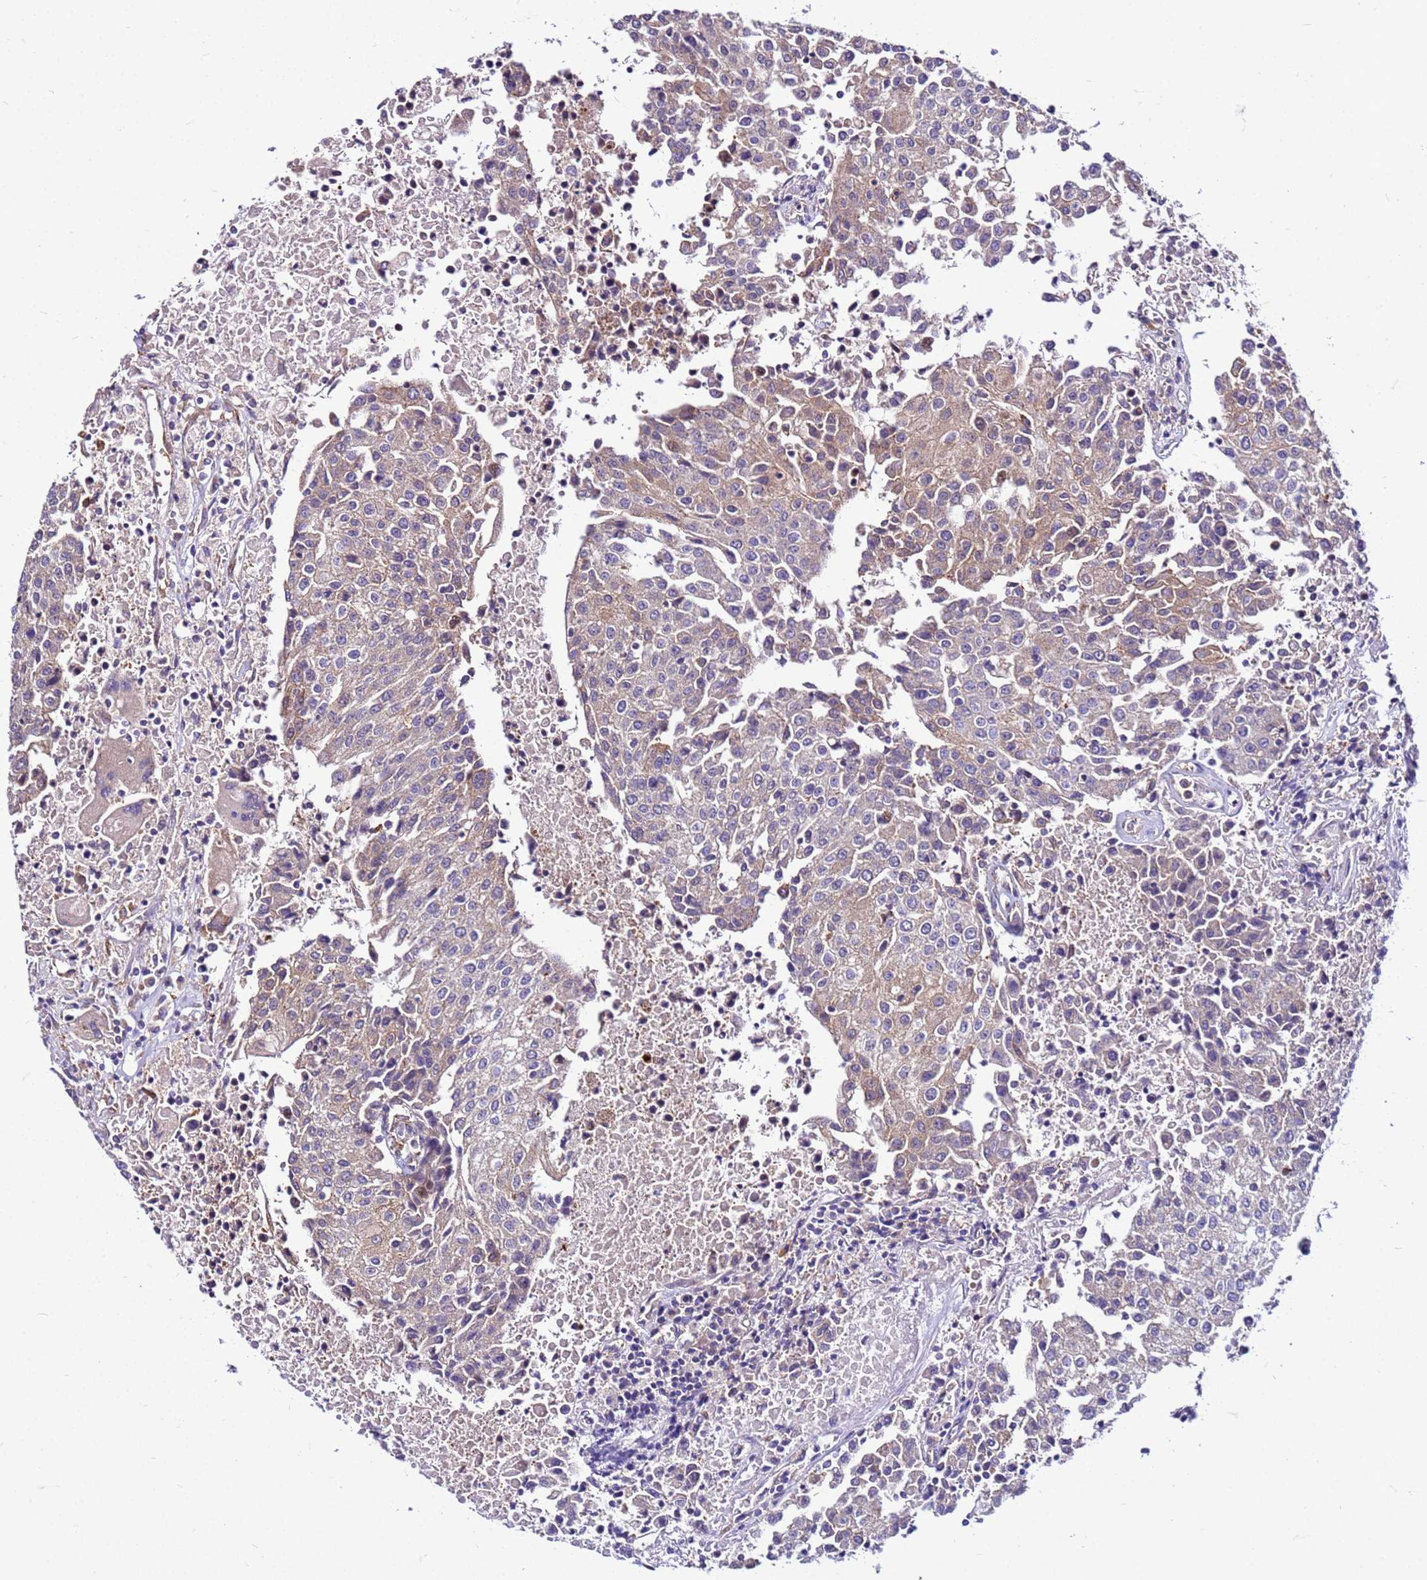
{"staining": {"intensity": "weak", "quantity": "25%-75%", "location": "cytoplasmic/membranous"}, "tissue": "urothelial cancer", "cell_type": "Tumor cells", "image_type": "cancer", "snomed": [{"axis": "morphology", "description": "Urothelial carcinoma, High grade"}, {"axis": "topography", "description": "Urinary bladder"}], "caption": "DAB (3,3'-diaminobenzidine) immunohistochemical staining of human urothelial cancer displays weak cytoplasmic/membranous protein positivity in about 25%-75% of tumor cells.", "gene": "PKD1", "patient": {"sex": "female", "age": 85}}